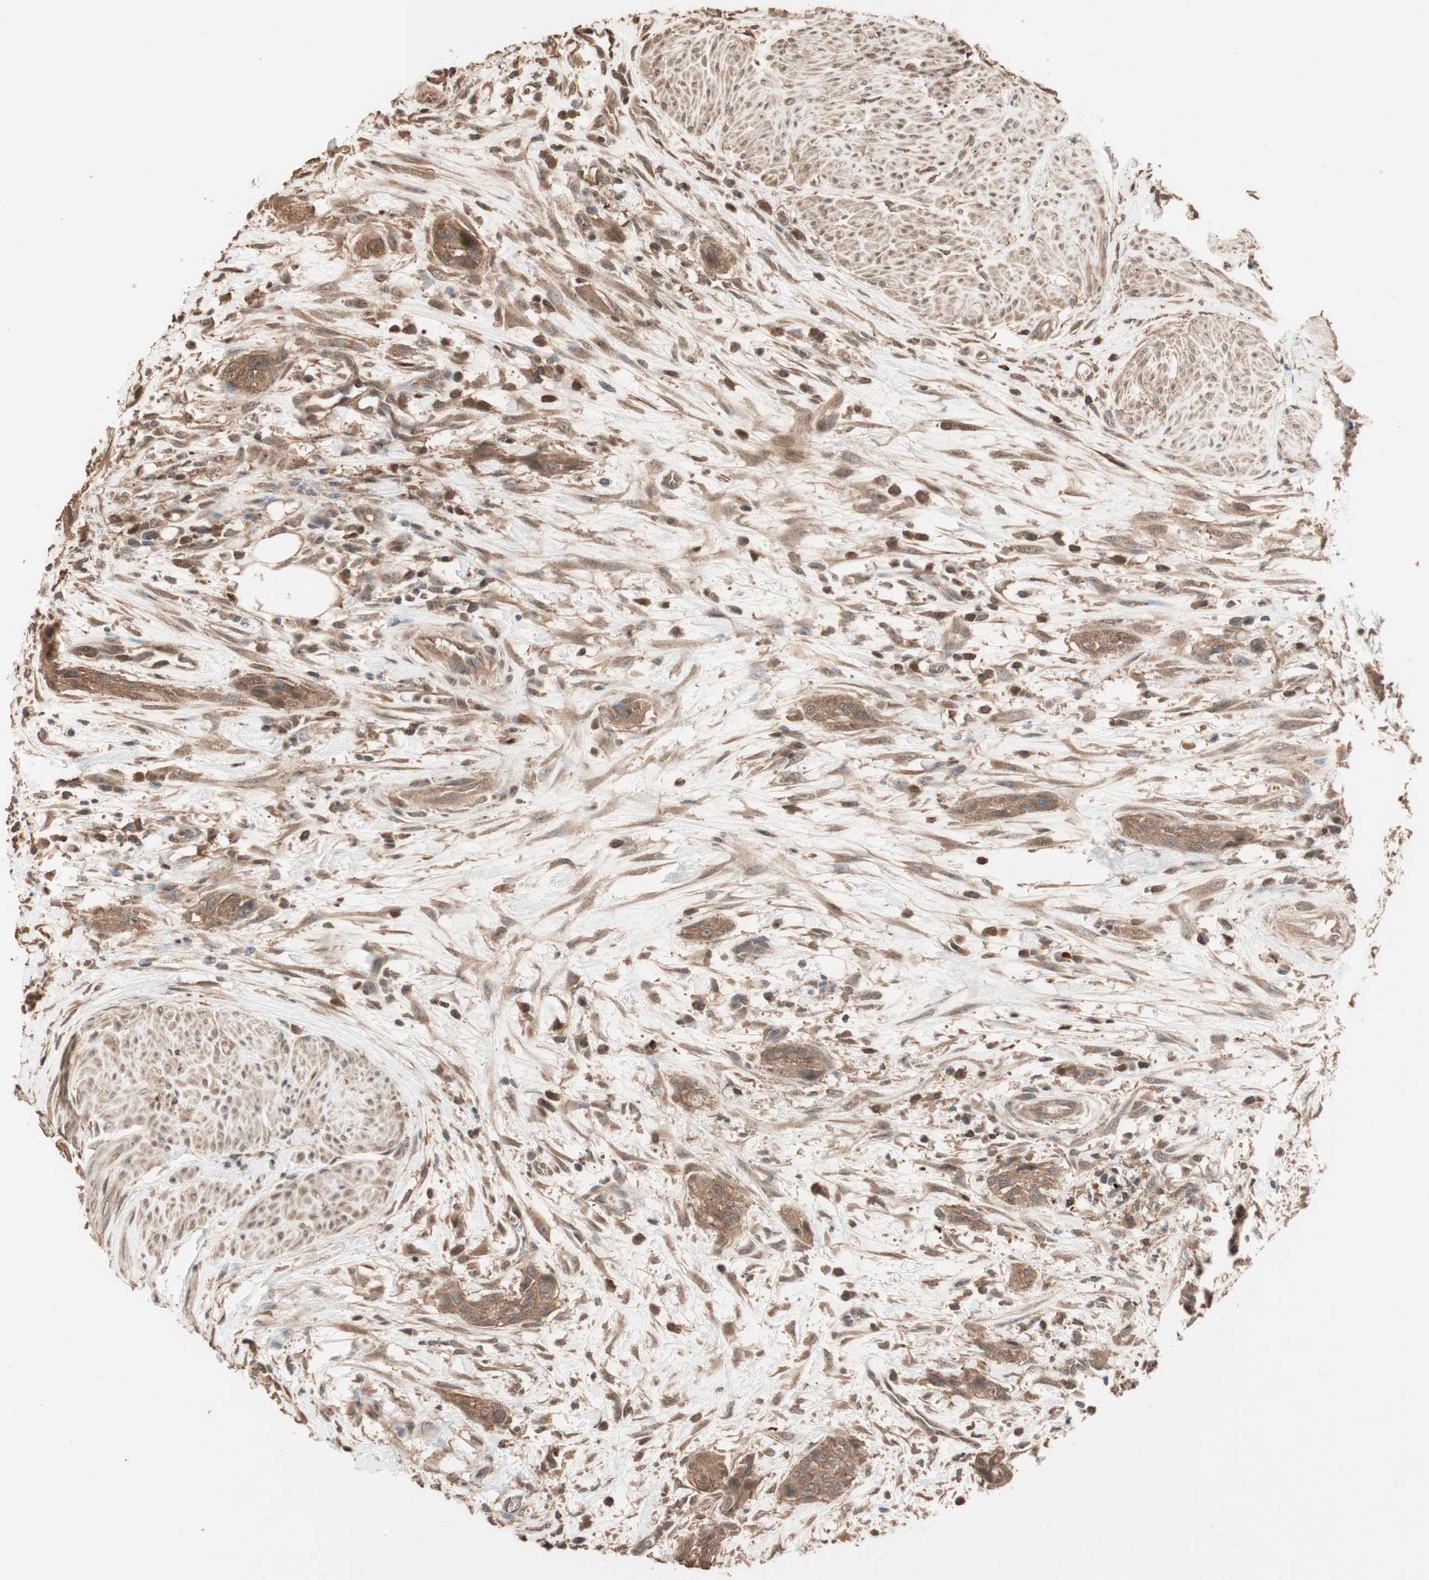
{"staining": {"intensity": "moderate", "quantity": ">75%", "location": "cytoplasmic/membranous"}, "tissue": "urothelial cancer", "cell_type": "Tumor cells", "image_type": "cancer", "snomed": [{"axis": "morphology", "description": "Urothelial carcinoma, High grade"}, {"axis": "topography", "description": "Urinary bladder"}], "caption": "Immunohistochemical staining of human urothelial cancer displays medium levels of moderate cytoplasmic/membranous protein expression in about >75% of tumor cells.", "gene": "USP20", "patient": {"sex": "male", "age": 35}}